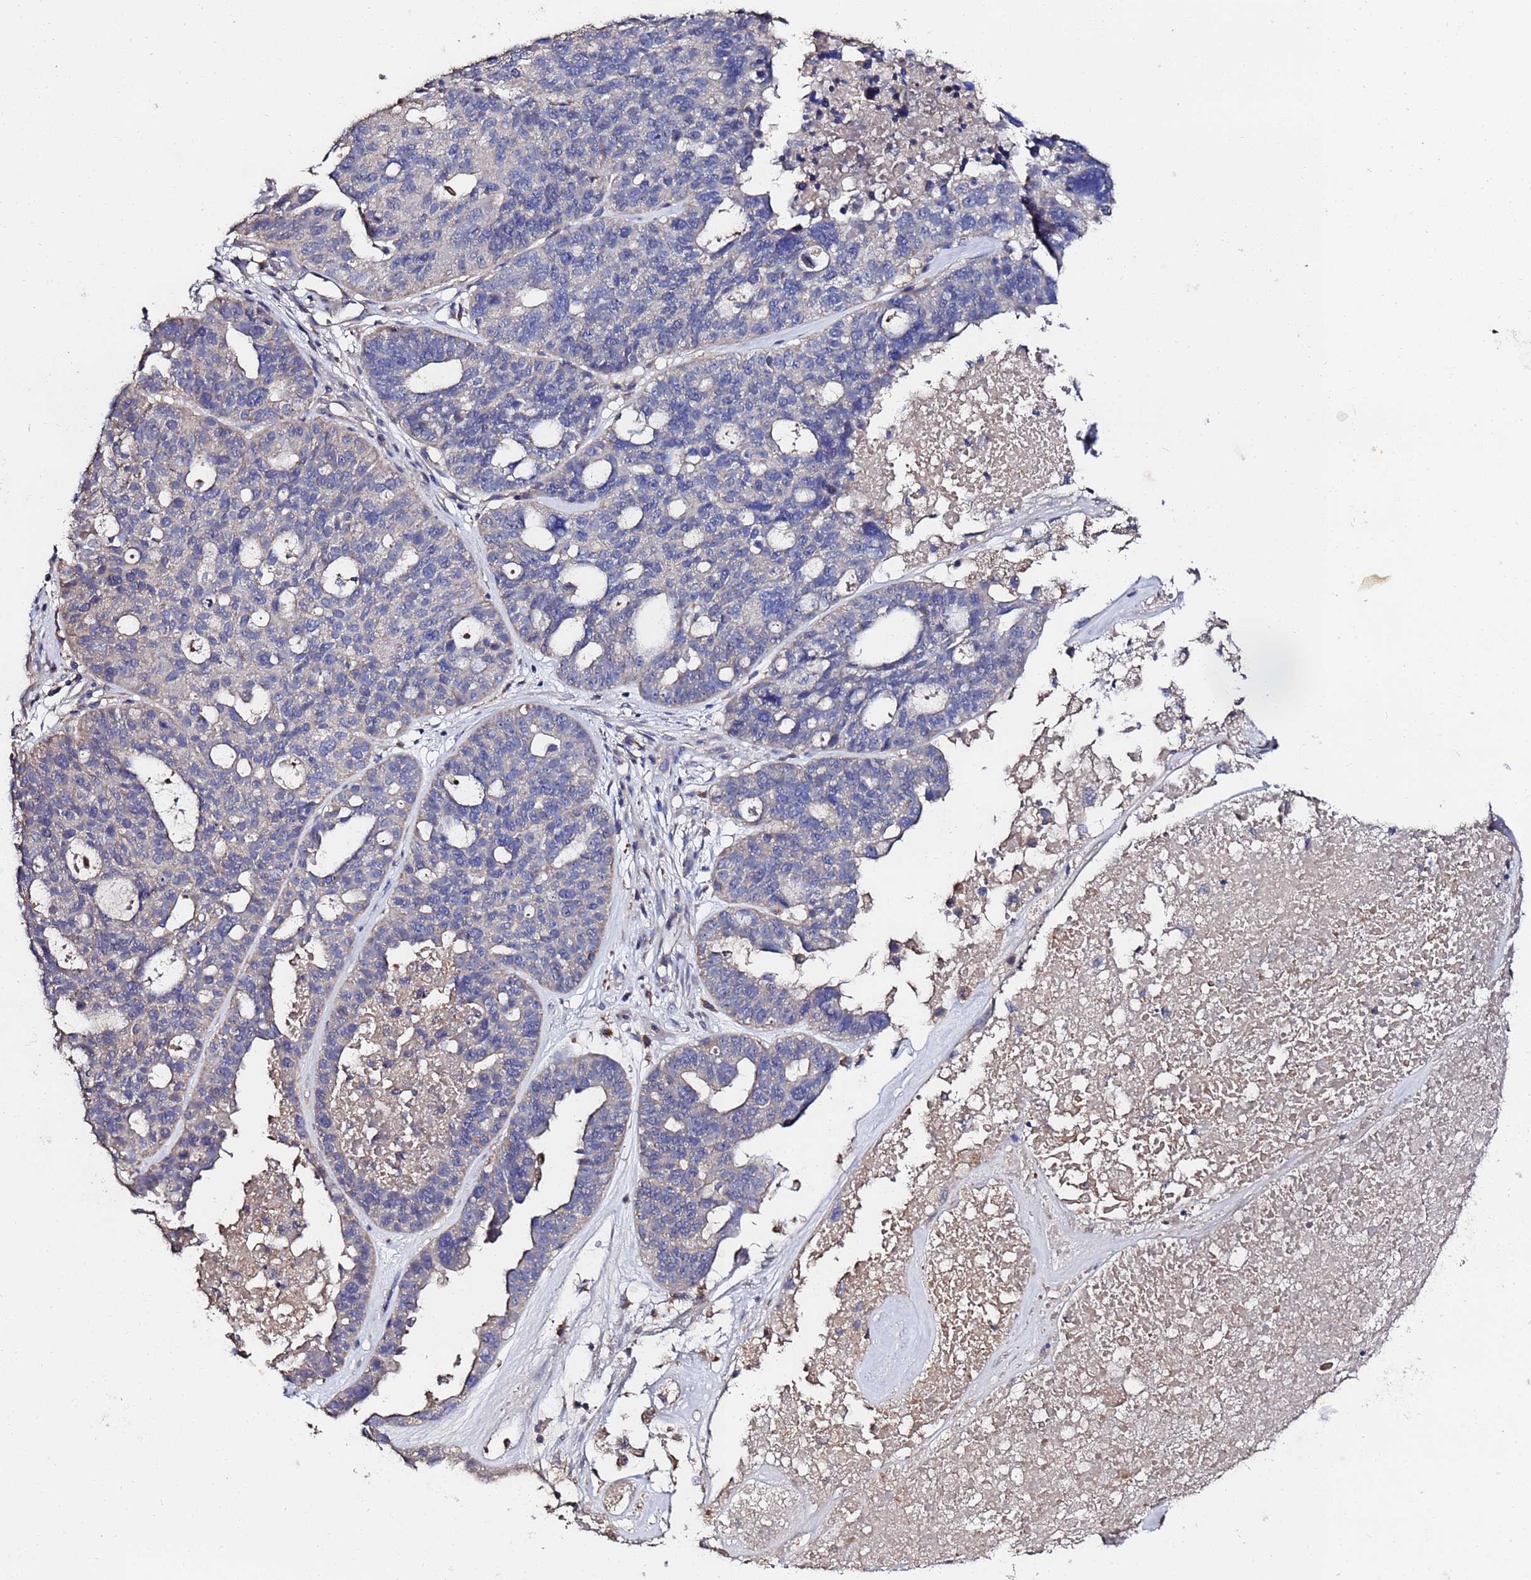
{"staining": {"intensity": "negative", "quantity": "none", "location": "none"}, "tissue": "ovarian cancer", "cell_type": "Tumor cells", "image_type": "cancer", "snomed": [{"axis": "morphology", "description": "Cystadenocarcinoma, serous, NOS"}, {"axis": "topography", "description": "Ovary"}], "caption": "This is an immunohistochemistry (IHC) image of ovarian serous cystadenocarcinoma. There is no positivity in tumor cells.", "gene": "TCP10L", "patient": {"sex": "female", "age": 59}}